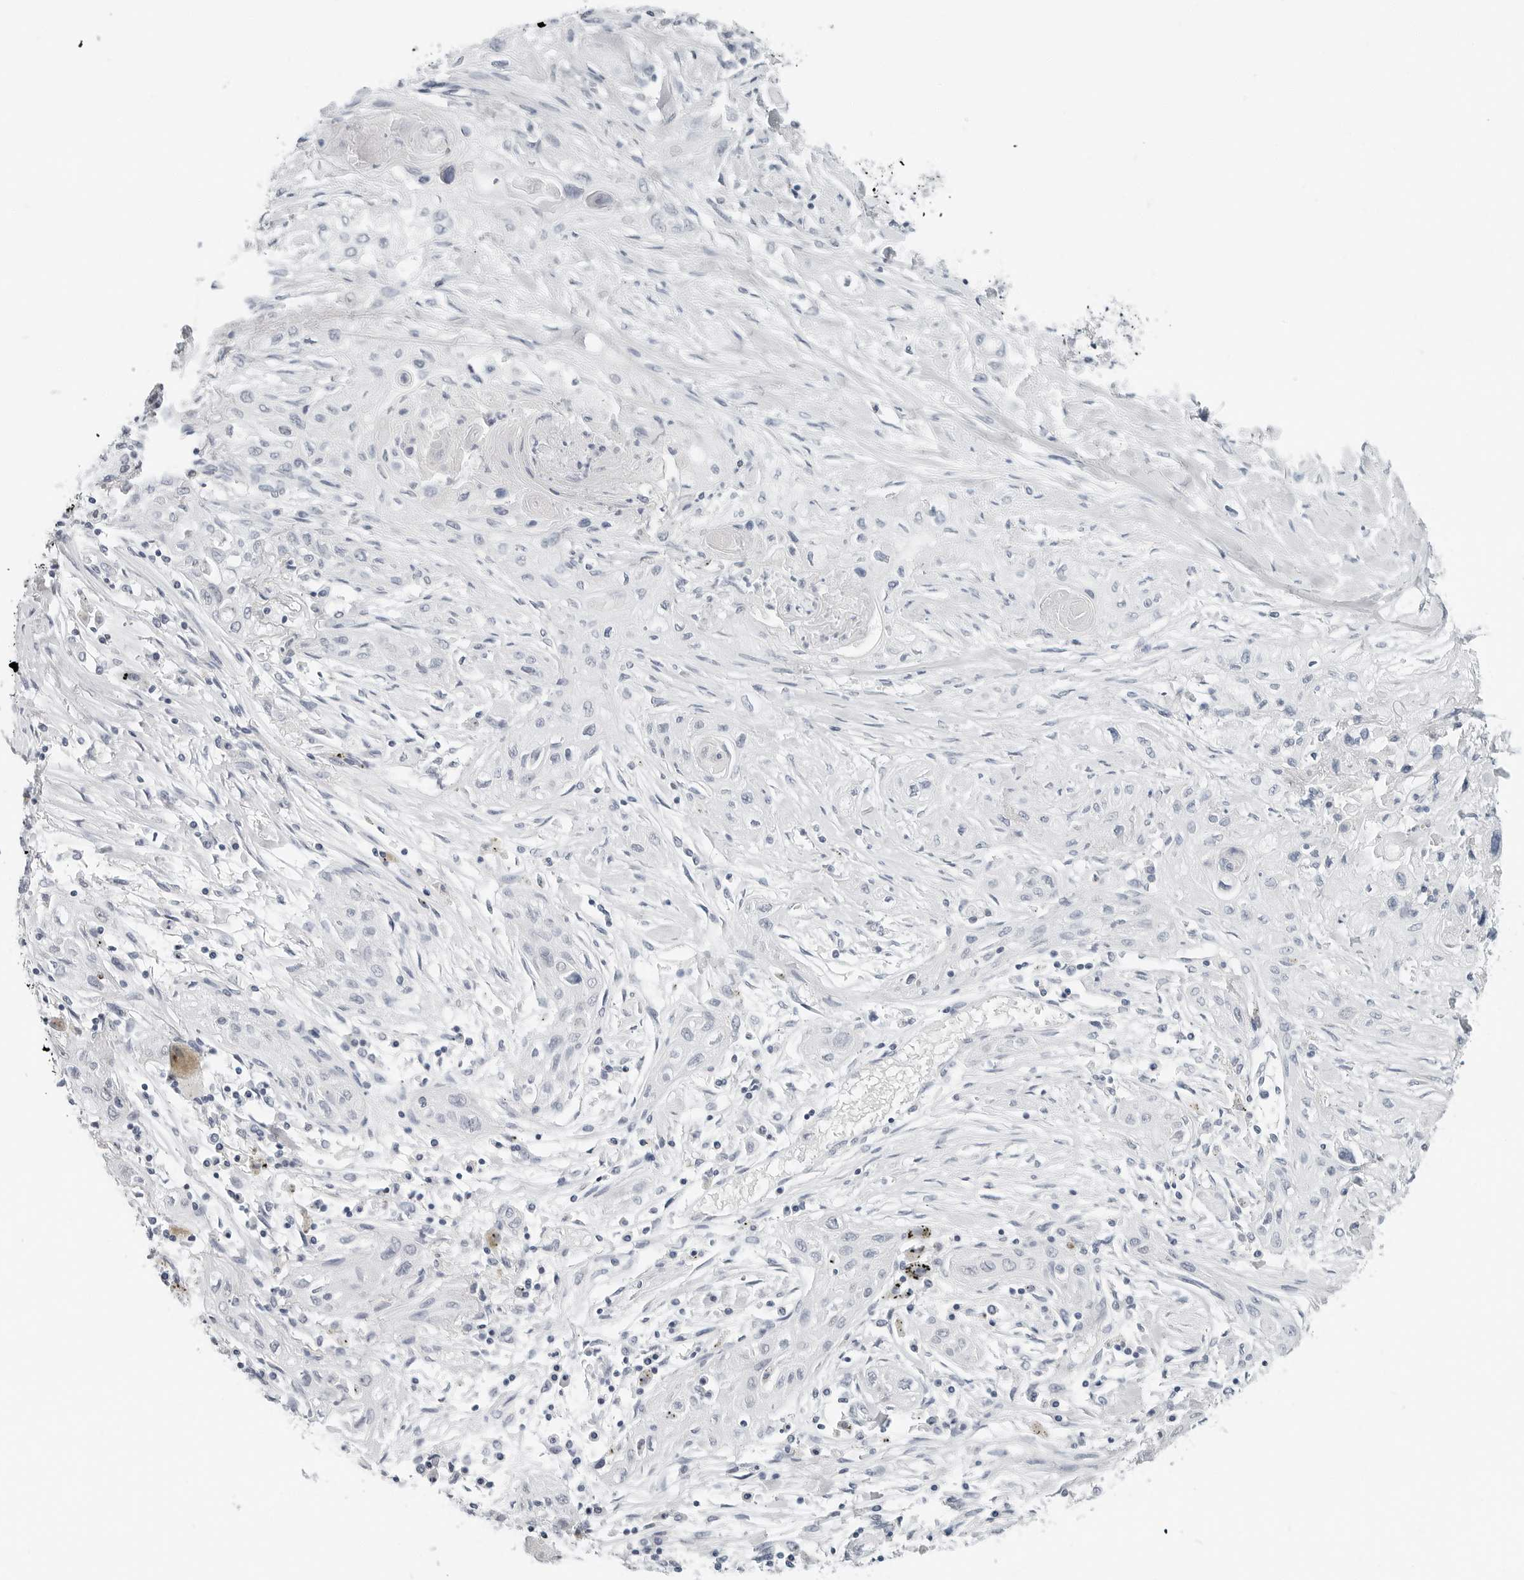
{"staining": {"intensity": "negative", "quantity": "none", "location": "none"}, "tissue": "lung cancer", "cell_type": "Tumor cells", "image_type": "cancer", "snomed": [{"axis": "morphology", "description": "Squamous cell carcinoma, NOS"}, {"axis": "topography", "description": "Lung"}], "caption": "The histopathology image reveals no staining of tumor cells in lung squamous cell carcinoma.", "gene": "XIRP1", "patient": {"sex": "female", "age": 47}}